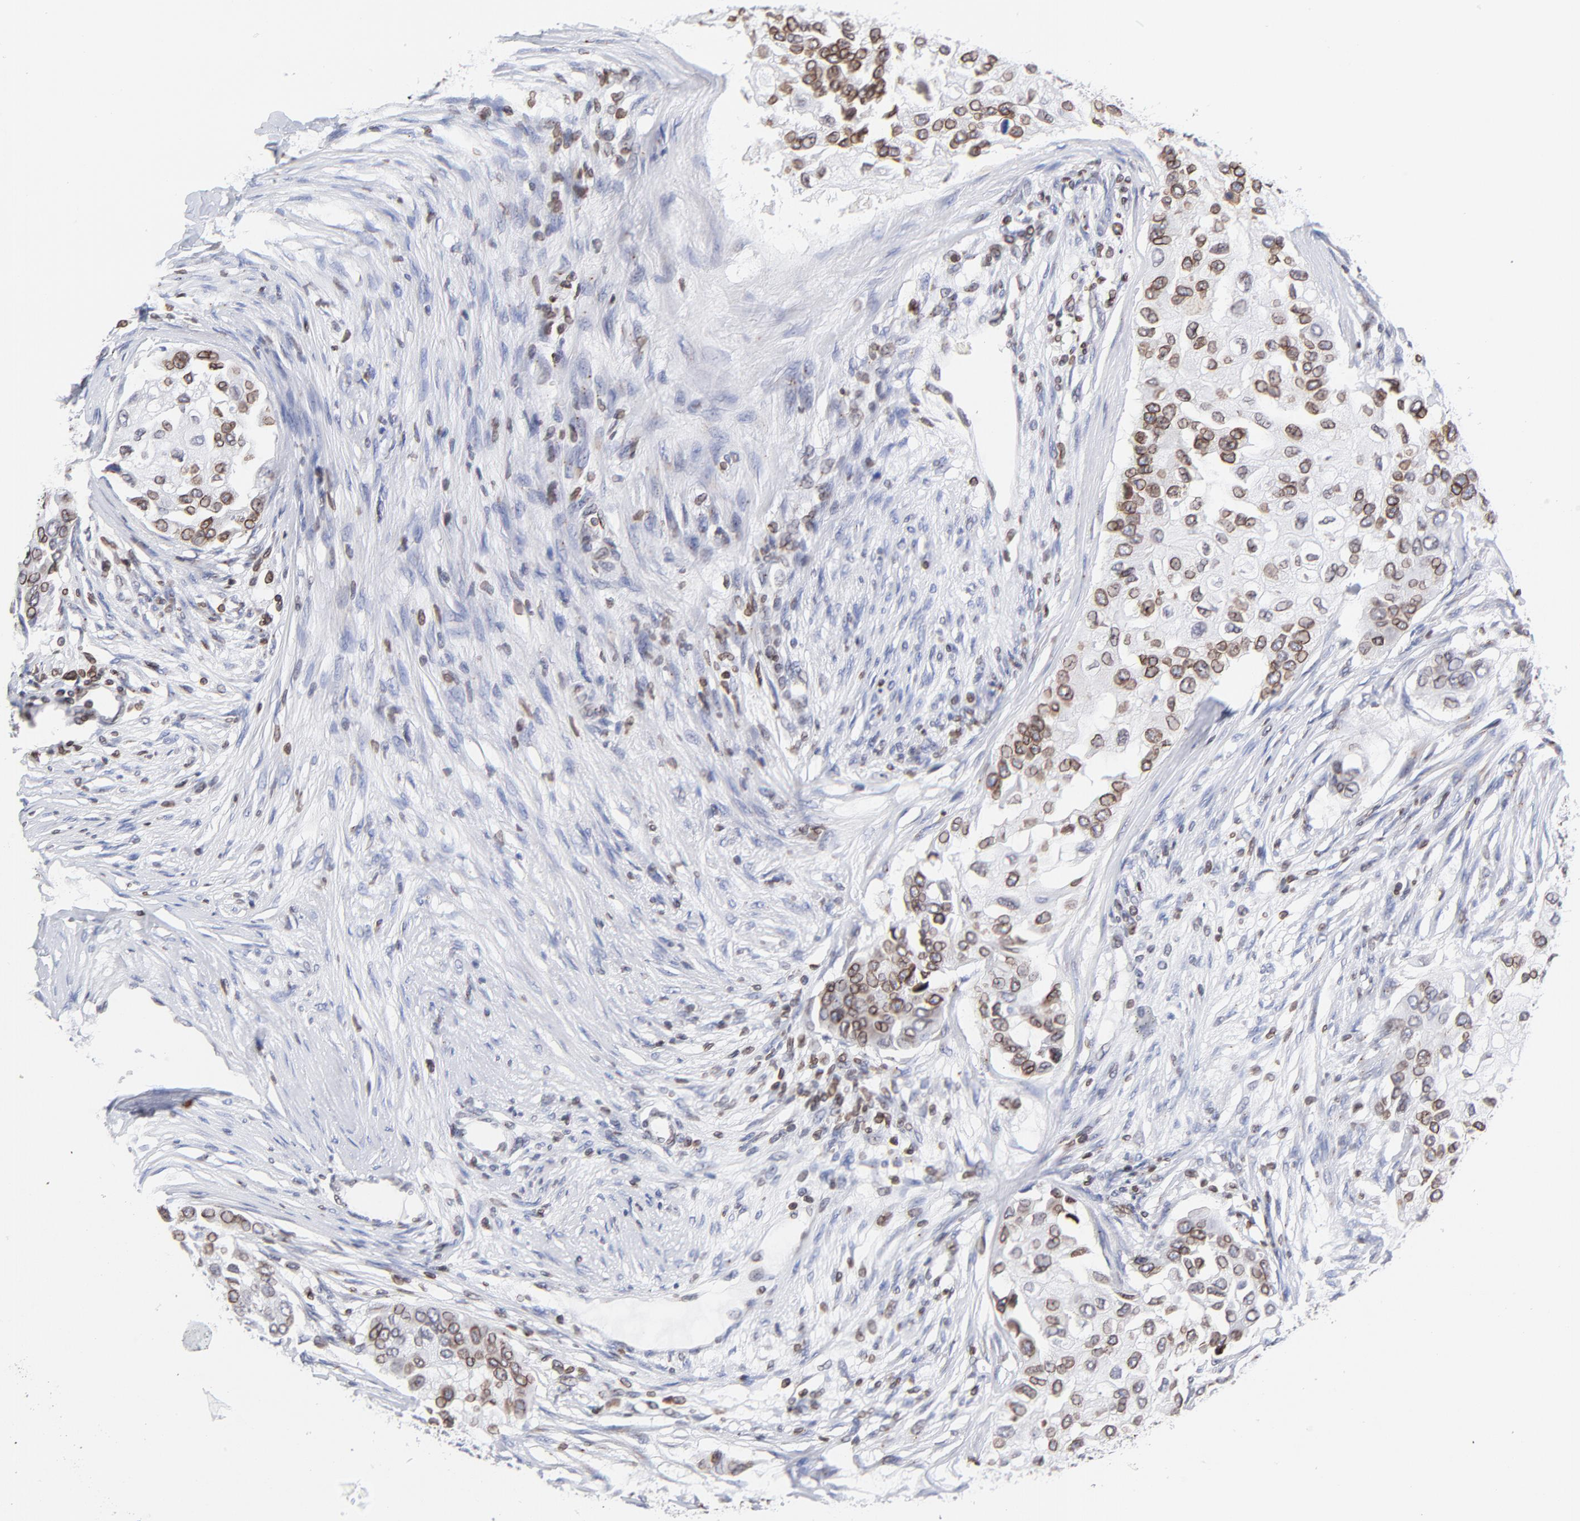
{"staining": {"intensity": "moderate", "quantity": ">75%", "location": "cytoplasmic/membranous,nuclear"}, "tissue": "breast cancer", "cell_type": "Tumor cells", "image_type": "cancer", "snomed": [{"axis": "morphology", "description": "Normal tissue, NOS"}, {"axis": "morphology", "description": "Duct carcinoma"}, {"axis": "topography", "description": "Breast"}], "caption": "Protein staining demonstrates moderate cytoplasmic/membranous and nuclear expression in about >75% of tumor cells in breast cancer.", "gene": "THAP7", "patient": {"sex": "female", "age": 49}}